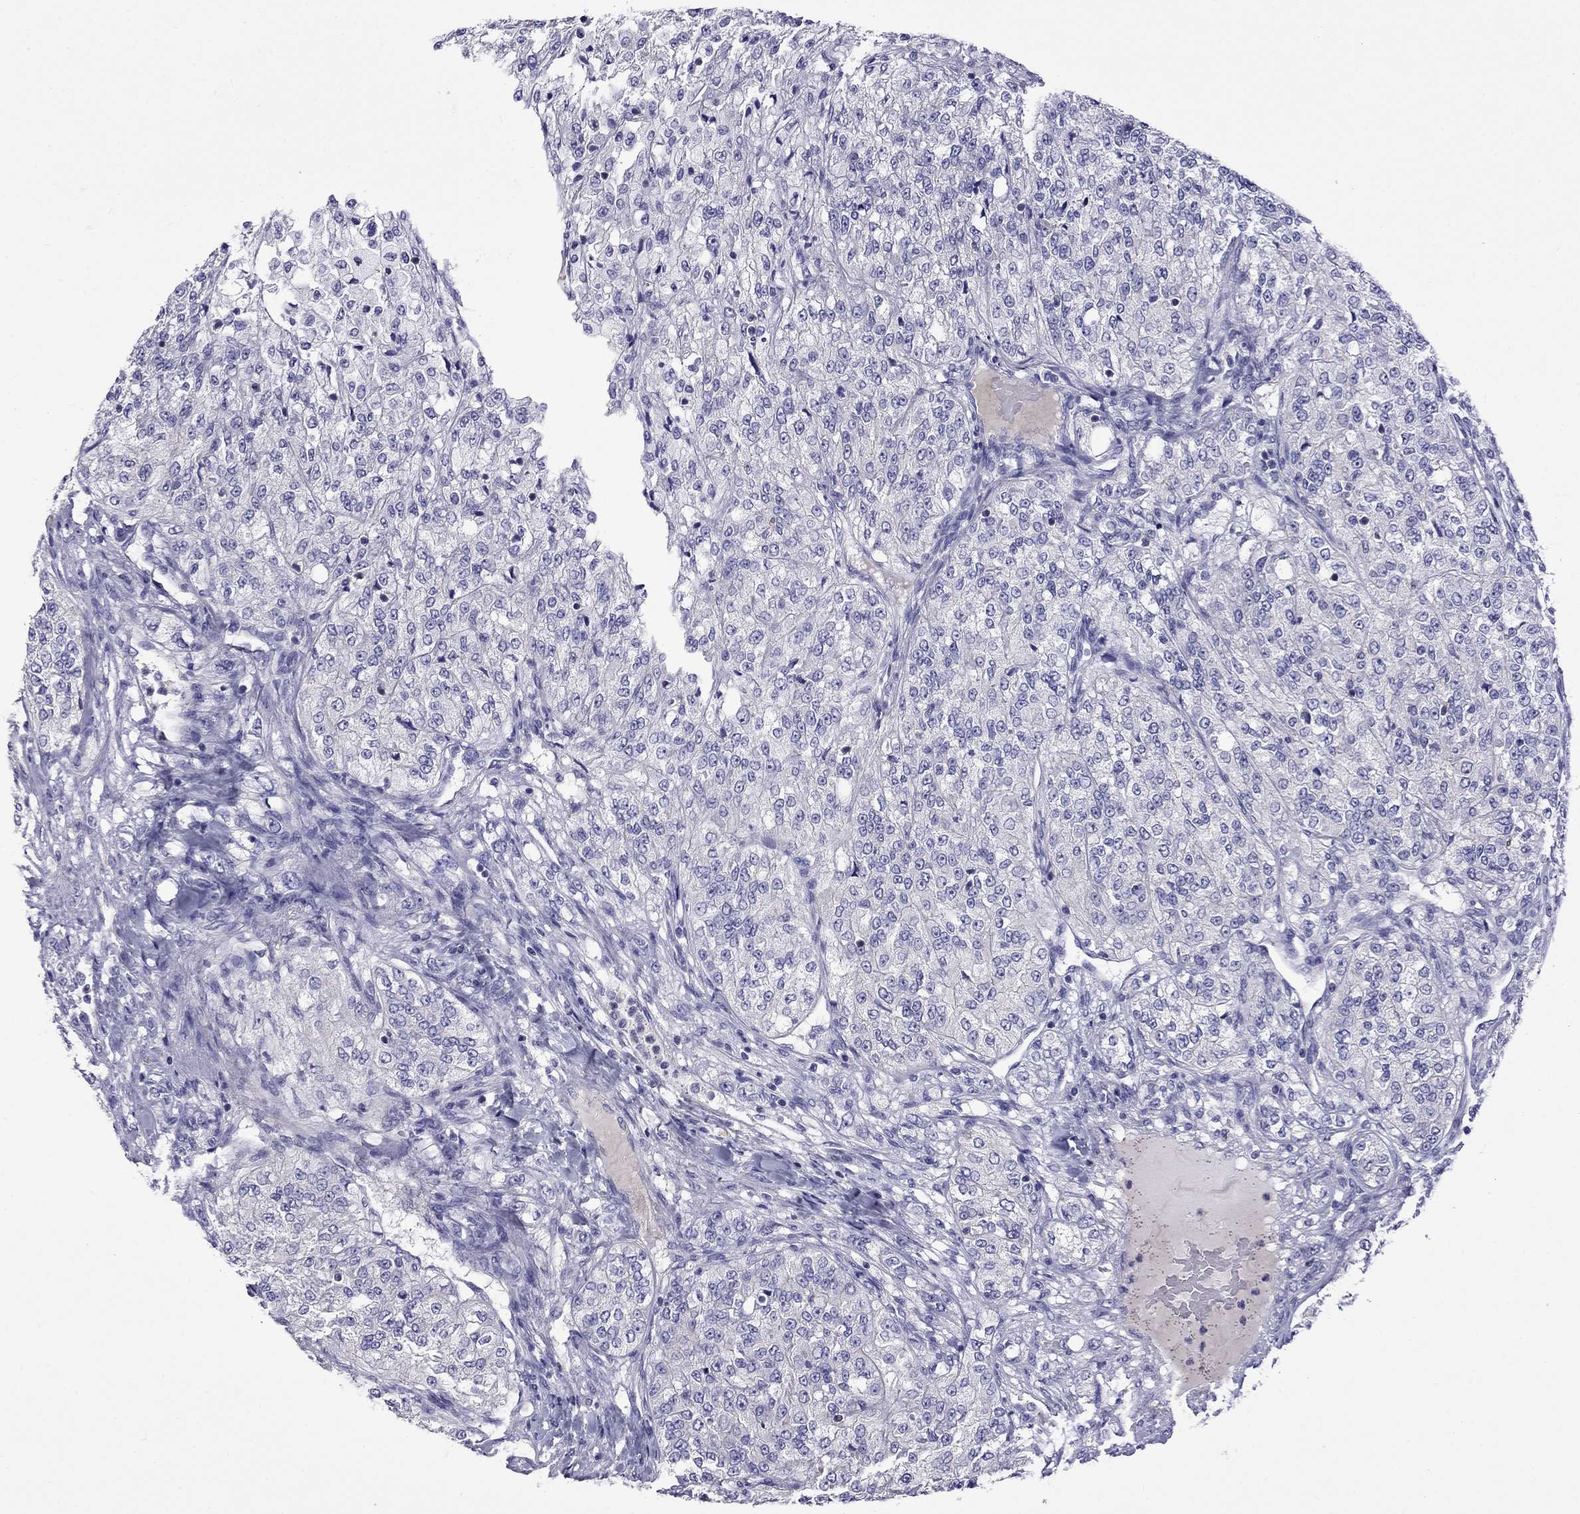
{"staining": {"intensity": "negative", "quantity": "none", "location": "none"}, "tissue": "renal cancer", "cell_type": "Tumor cells", "image_type": "cancer", "snomed": [{"axis": "morphology", "description": "Adenocarcinoma, NOS"}, {"axis": "topography", "description": "Kidney"}], "caption": "High power microscopy image of an immunohistochemistry photomicrograph of renal cancer, revealing no significant staining in tumor cells.", "gene": "STAR", "patient": {"sex": "female", "age": 63}}